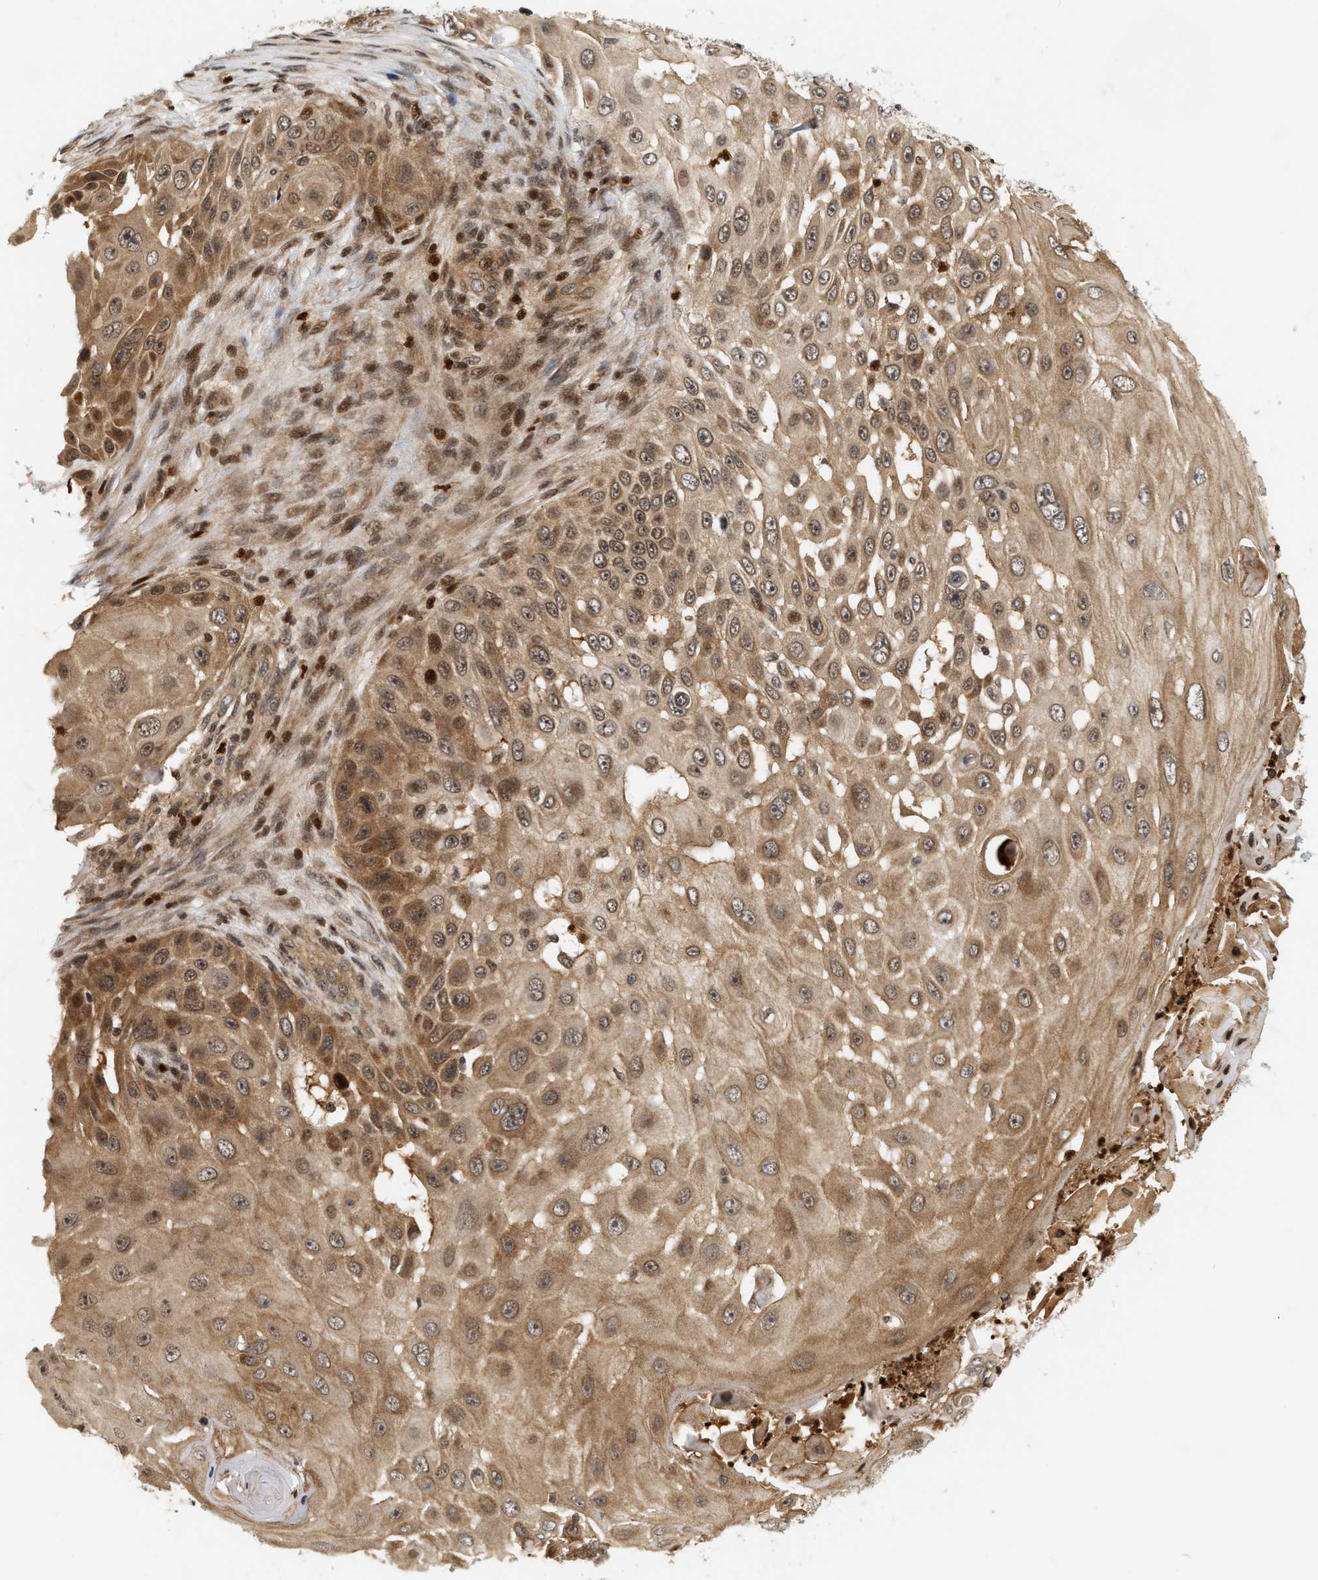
{"staining": {"intensity": "moderate", "quantity": ">75%", "location": "cytoplasmic/membranous,nuclear"}, "tissue": "skin cancer", "cell_type": "Tumor cells", "image_type": "cancer", "snomed": [{"axis": "morphology", "description": "Squamous cell carcinoma, NOS"}, {"axis": "topography", "description": "Skin"}], "caption": "An image of human skin cancer stained for a protein displays moderate cytoplasmic/membranous and nuclear brown staining in tumor cells.", "gene": "NFE2L2", "patient": {"sex": "female", "age": 44}}